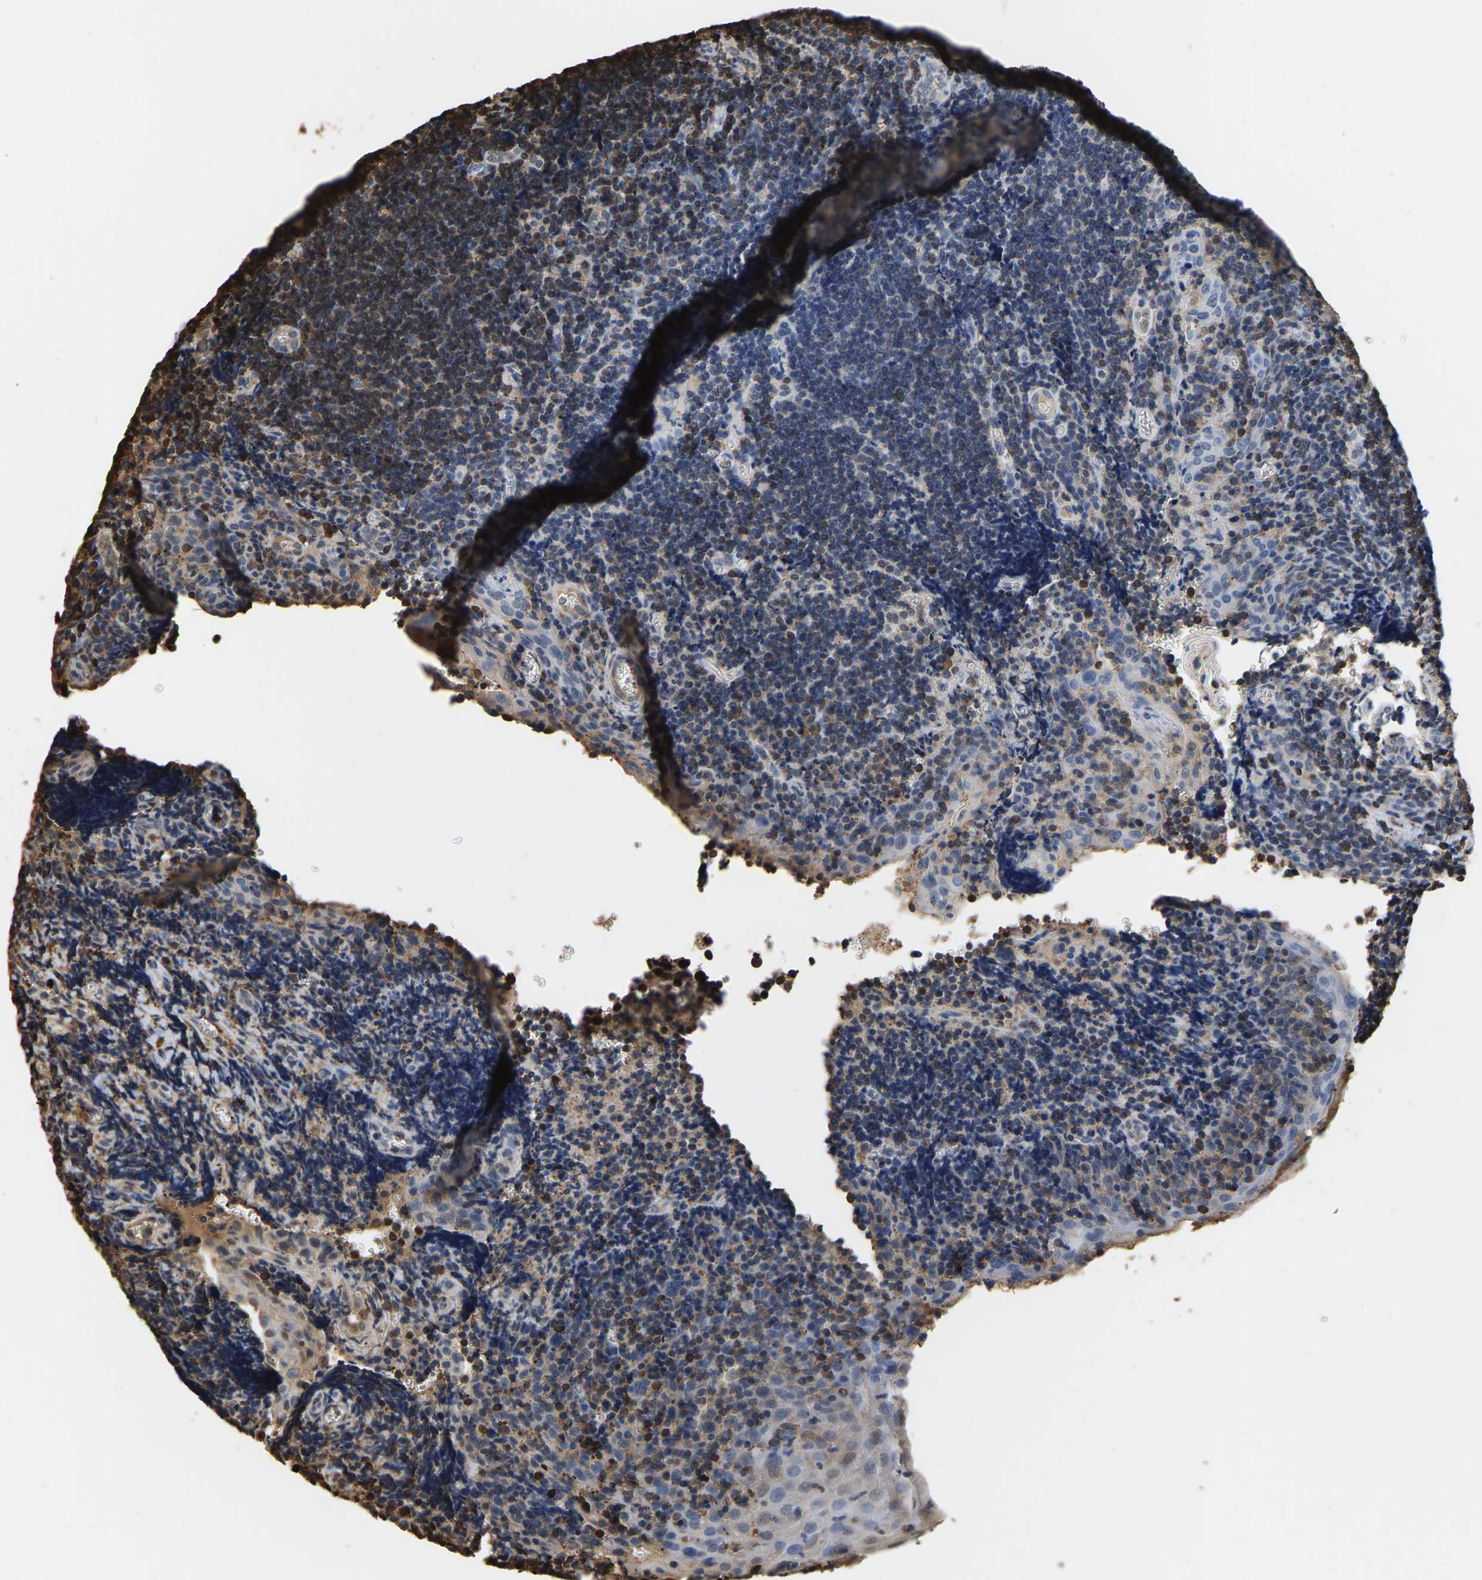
{"staining": {"intensity": "moderate", "quantity": "<25%", "location": "cytoplasmic/membranous"}, "tissue": "tonsil", "cell_type": "Germinal center cells", "image_type": "normal", "snomed": [{"axis": "morphology", "description": "Normal tissue, NOS"}, {"axis": "morphology", "description": "Inflammation, NOS"}, {"axis": "topography", "description": "Tonsil"}], "caption": "Immunohistochemistry of normal tonsil reveals low levels of moderate cytoplasmic/membranous staining in about <25% of germinal center cells. The staining was performed using DAB, with brown indicating positive protein expression. Nuclei are stained blue with hematoxylin.", "gene": "LDHB", "patient": {"sex": "female", "age": 31}}